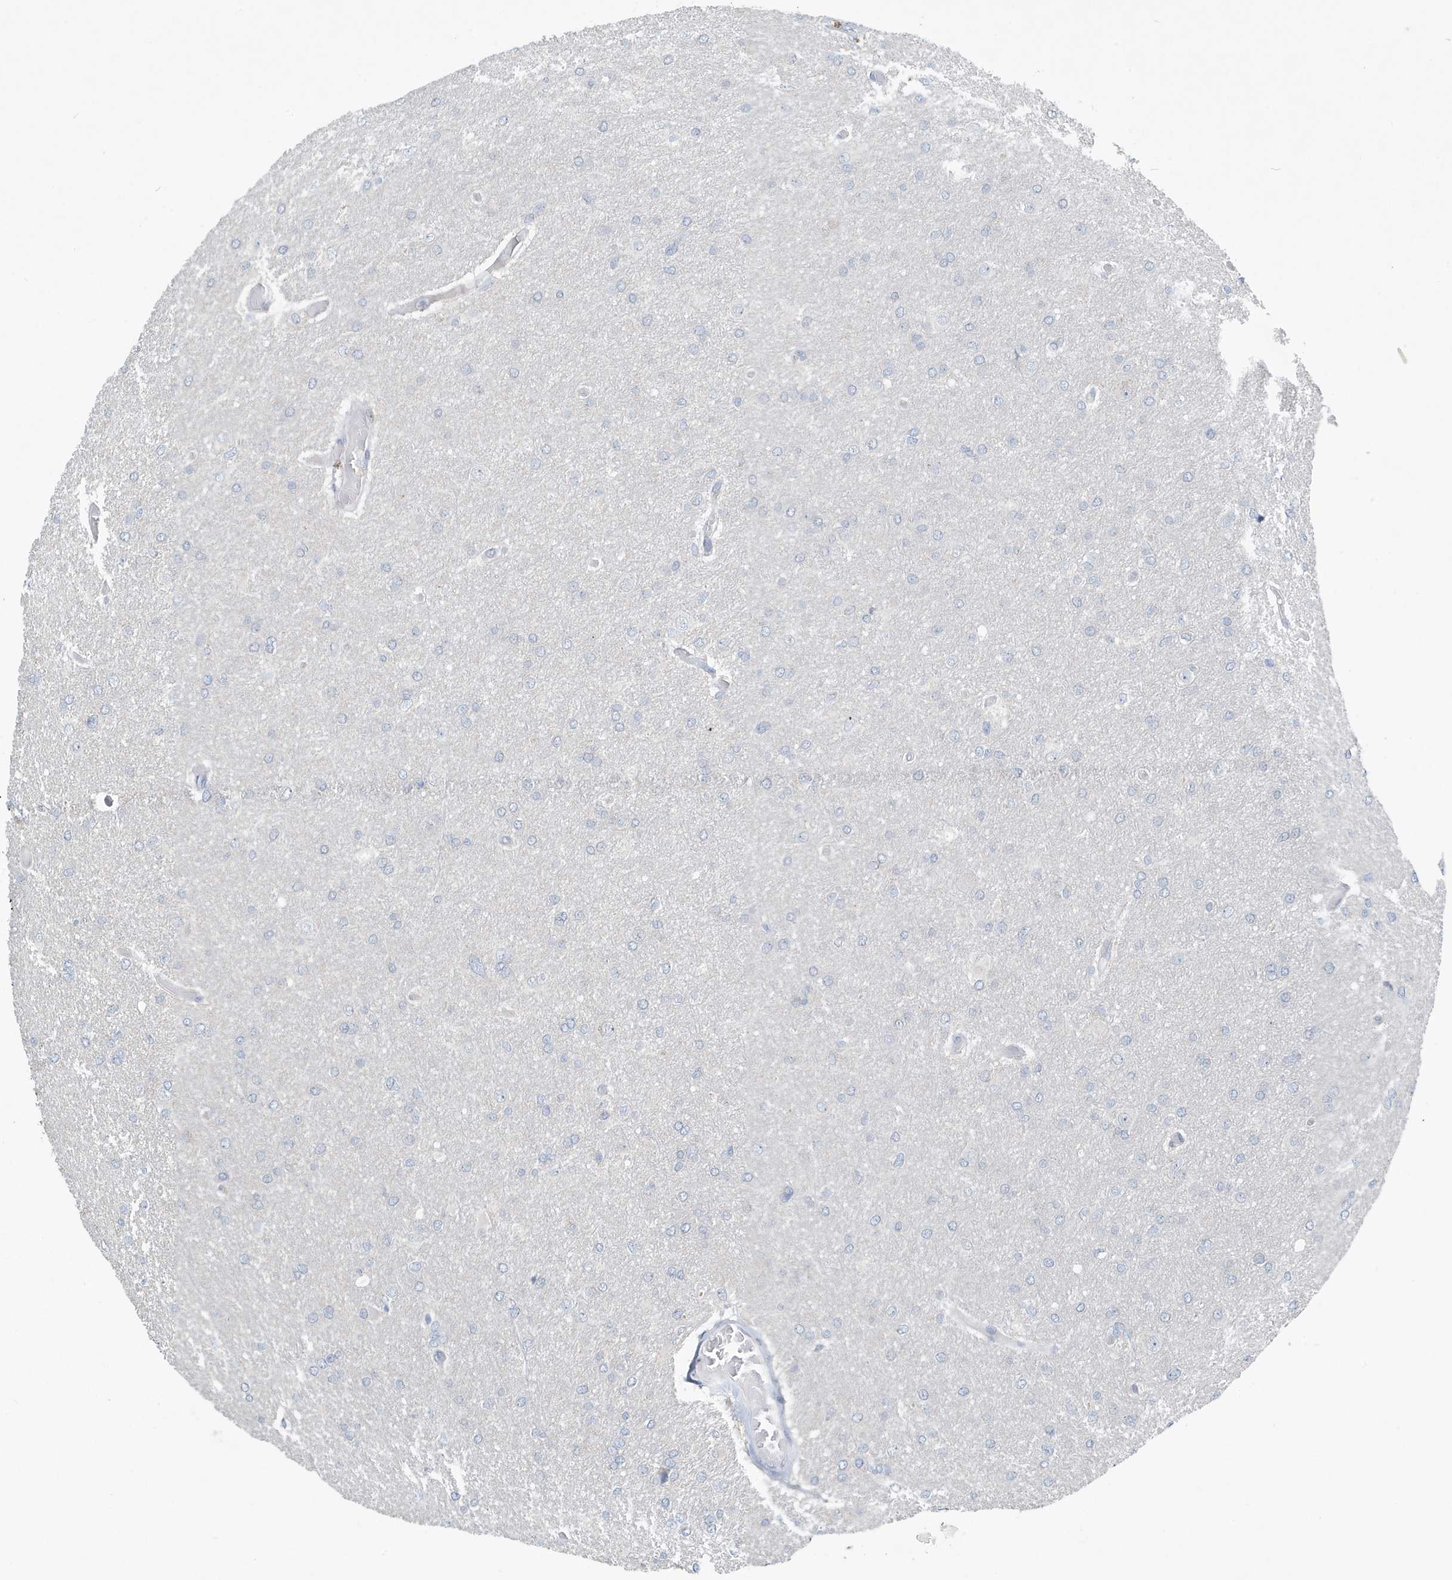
{"staining": {"intensity": "negative", "quantity": "none", "location": "none"}, "tissue": "glioma", "cell_type": "Tumor cells", "image_type": "cancer", "snomed": [{"axis": "morphology", "description": "Glioma, malignant, High grade"}, {"axis": "topography", "description": "Cerebral cortex"}], "caption": "Micrograph shows no protein expression in tumor cells of glioma tissue.", "gene": "UGT2B4", "patient": {"sex": "female", "age": 36}}